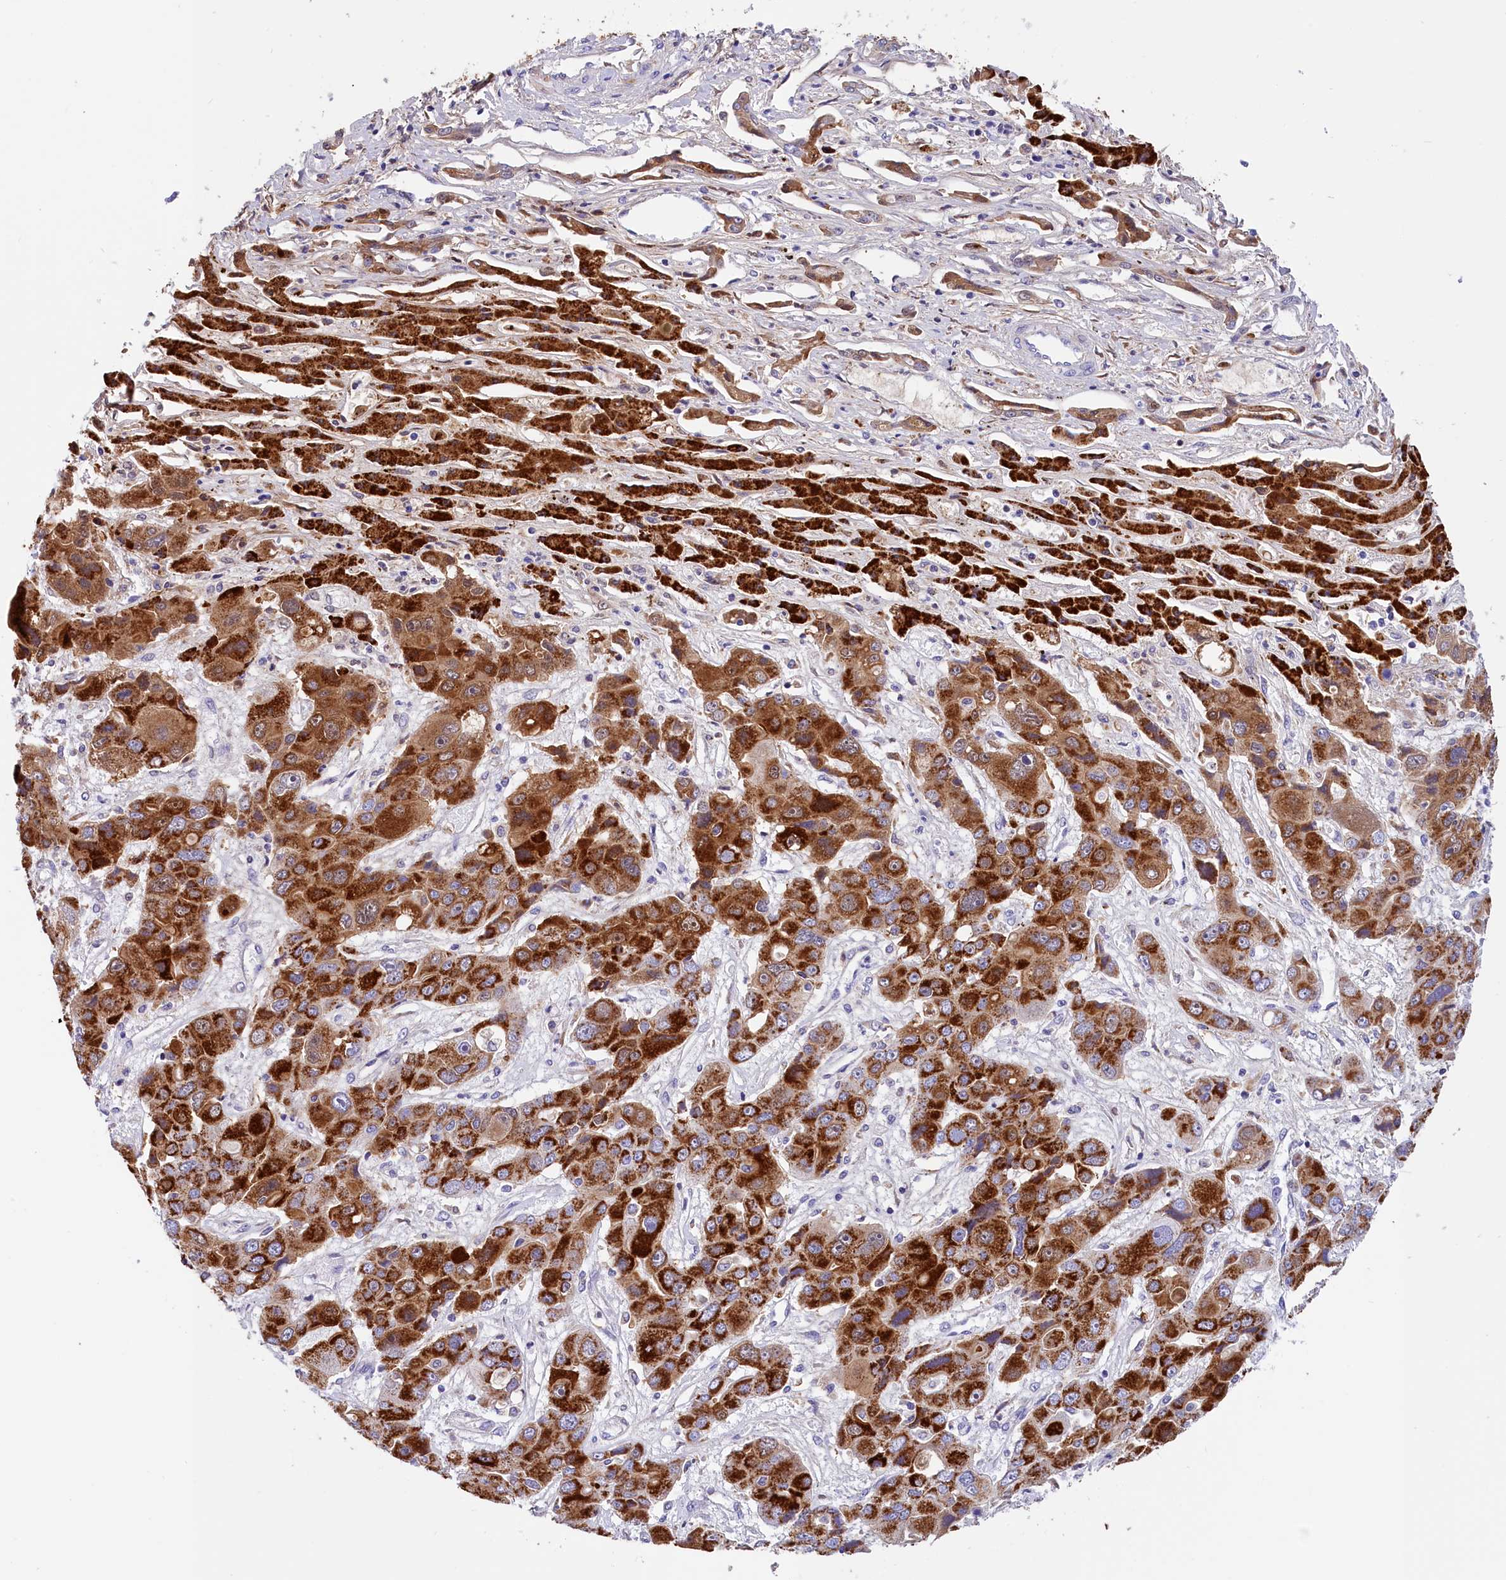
{"staining": {"intensity": "strong", "quantity": ">75%", "location": "cytoplasmic/membranous"}, "tissue": "liver cancer", "cell_type": "Tumor cells", "image_type": "cancer", "snomed": [{"axis": "morphology", "description": "Cholangiocarcinoma"}, {"axis": "topography", "description": "Liver"}], "caption": "Strong cytoplasmic/membranous staining is identified in about >75% of tumor cells in liver cancer. The staining was performed using DAB (3,3'-diaminobenzidine) to visualize the protein expression in brown, while the nuclei were stained in blue with hematoxylin (Magnification: 20x).", "gene": "ABAT", "patient": {"sex": "male", "age": 67}}